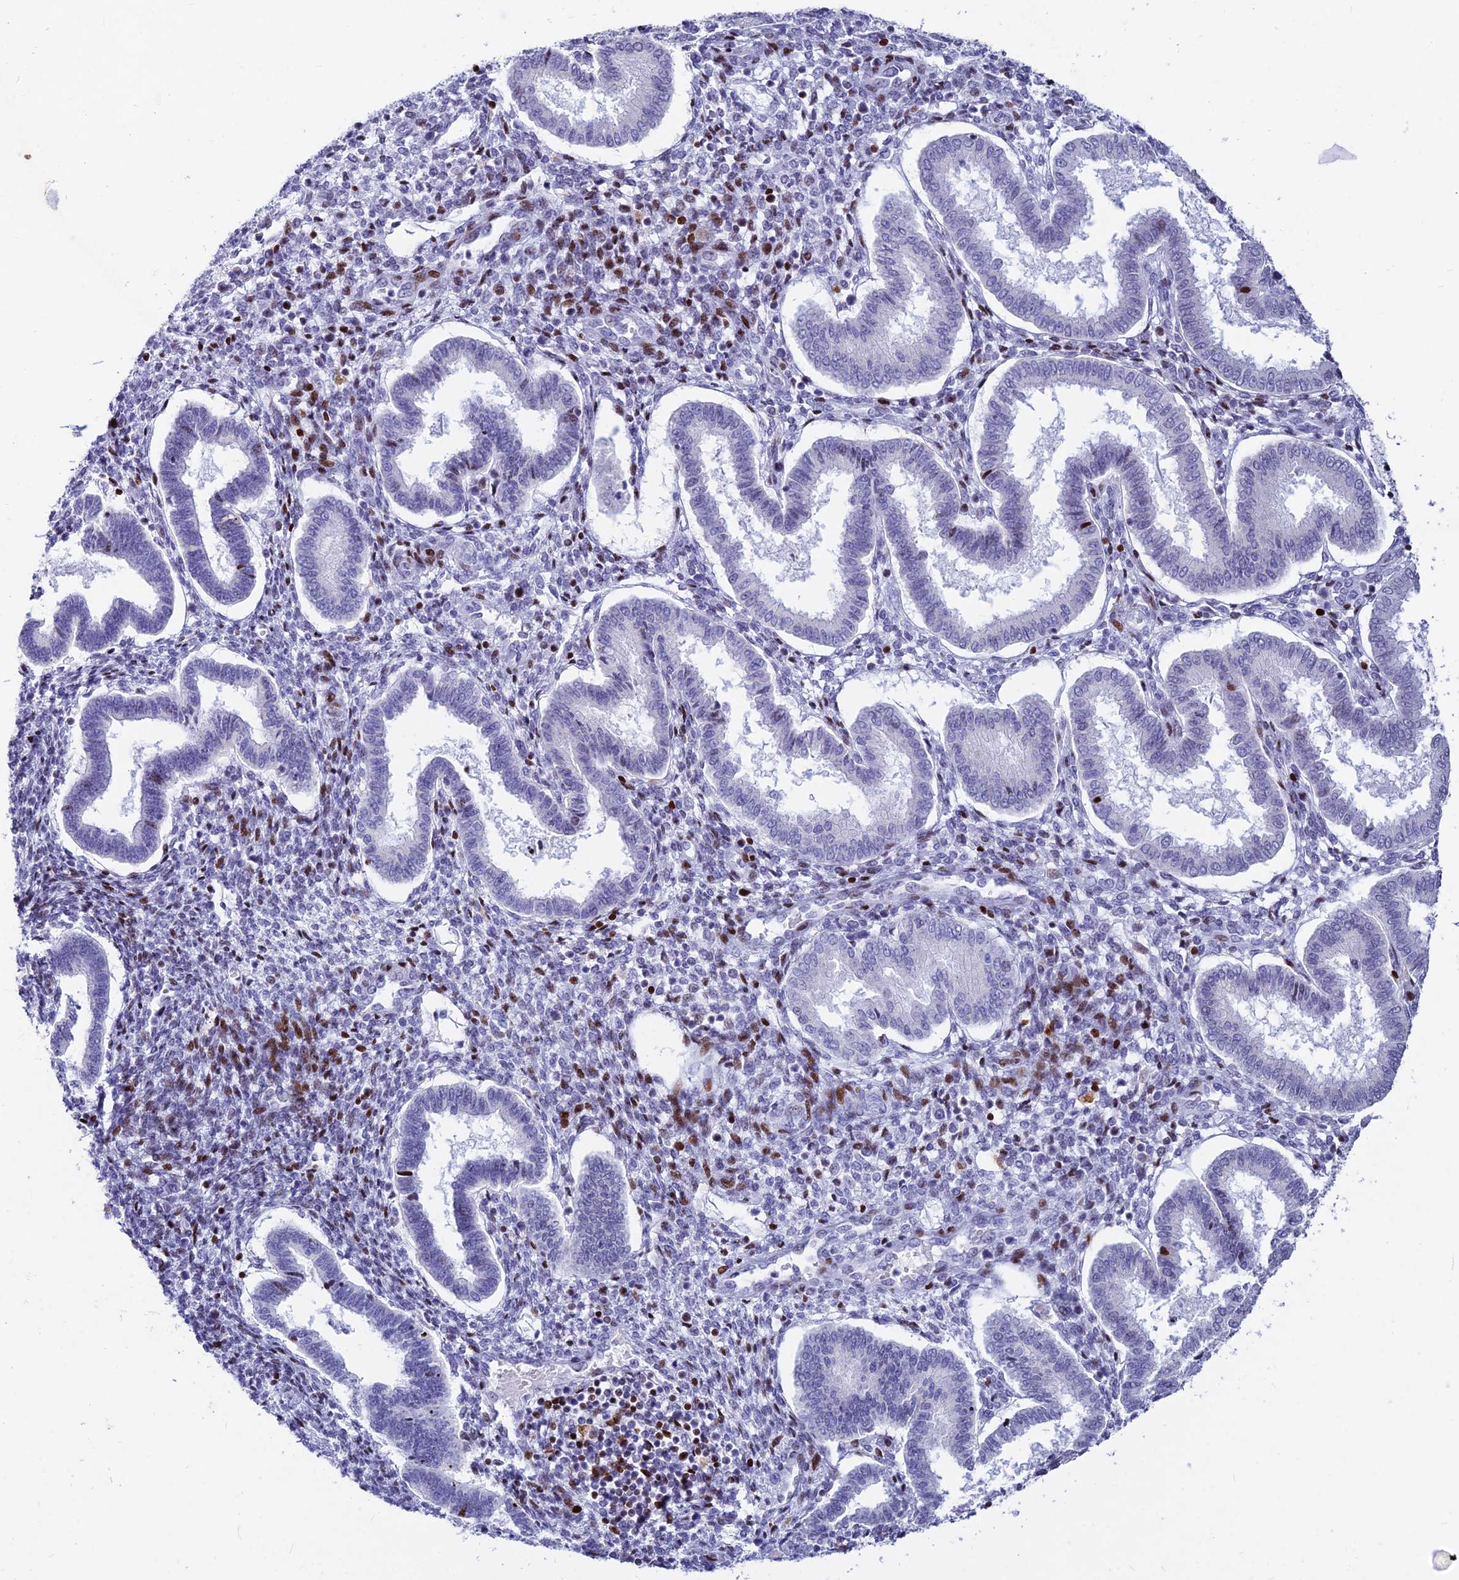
{"staining": {"intensity": "moderate", "quantity": "<25%", "location": "nuclear"}, "tissue": "endometrium", "cell_type": "Cells in endometrial stroma", "image_type": "normal", "snomed": [{"axis": "morphology", "description": "Normal tissue, NOS"}, {"axis": "topography", "description": "Endometrium"}], "caption": "Moderate nuclear expression is seen in about <25% of cells in endometrial stroma in normal endometrium.", "gene": "PRPS1", "patient": {"sex": "female", "age": 24}}